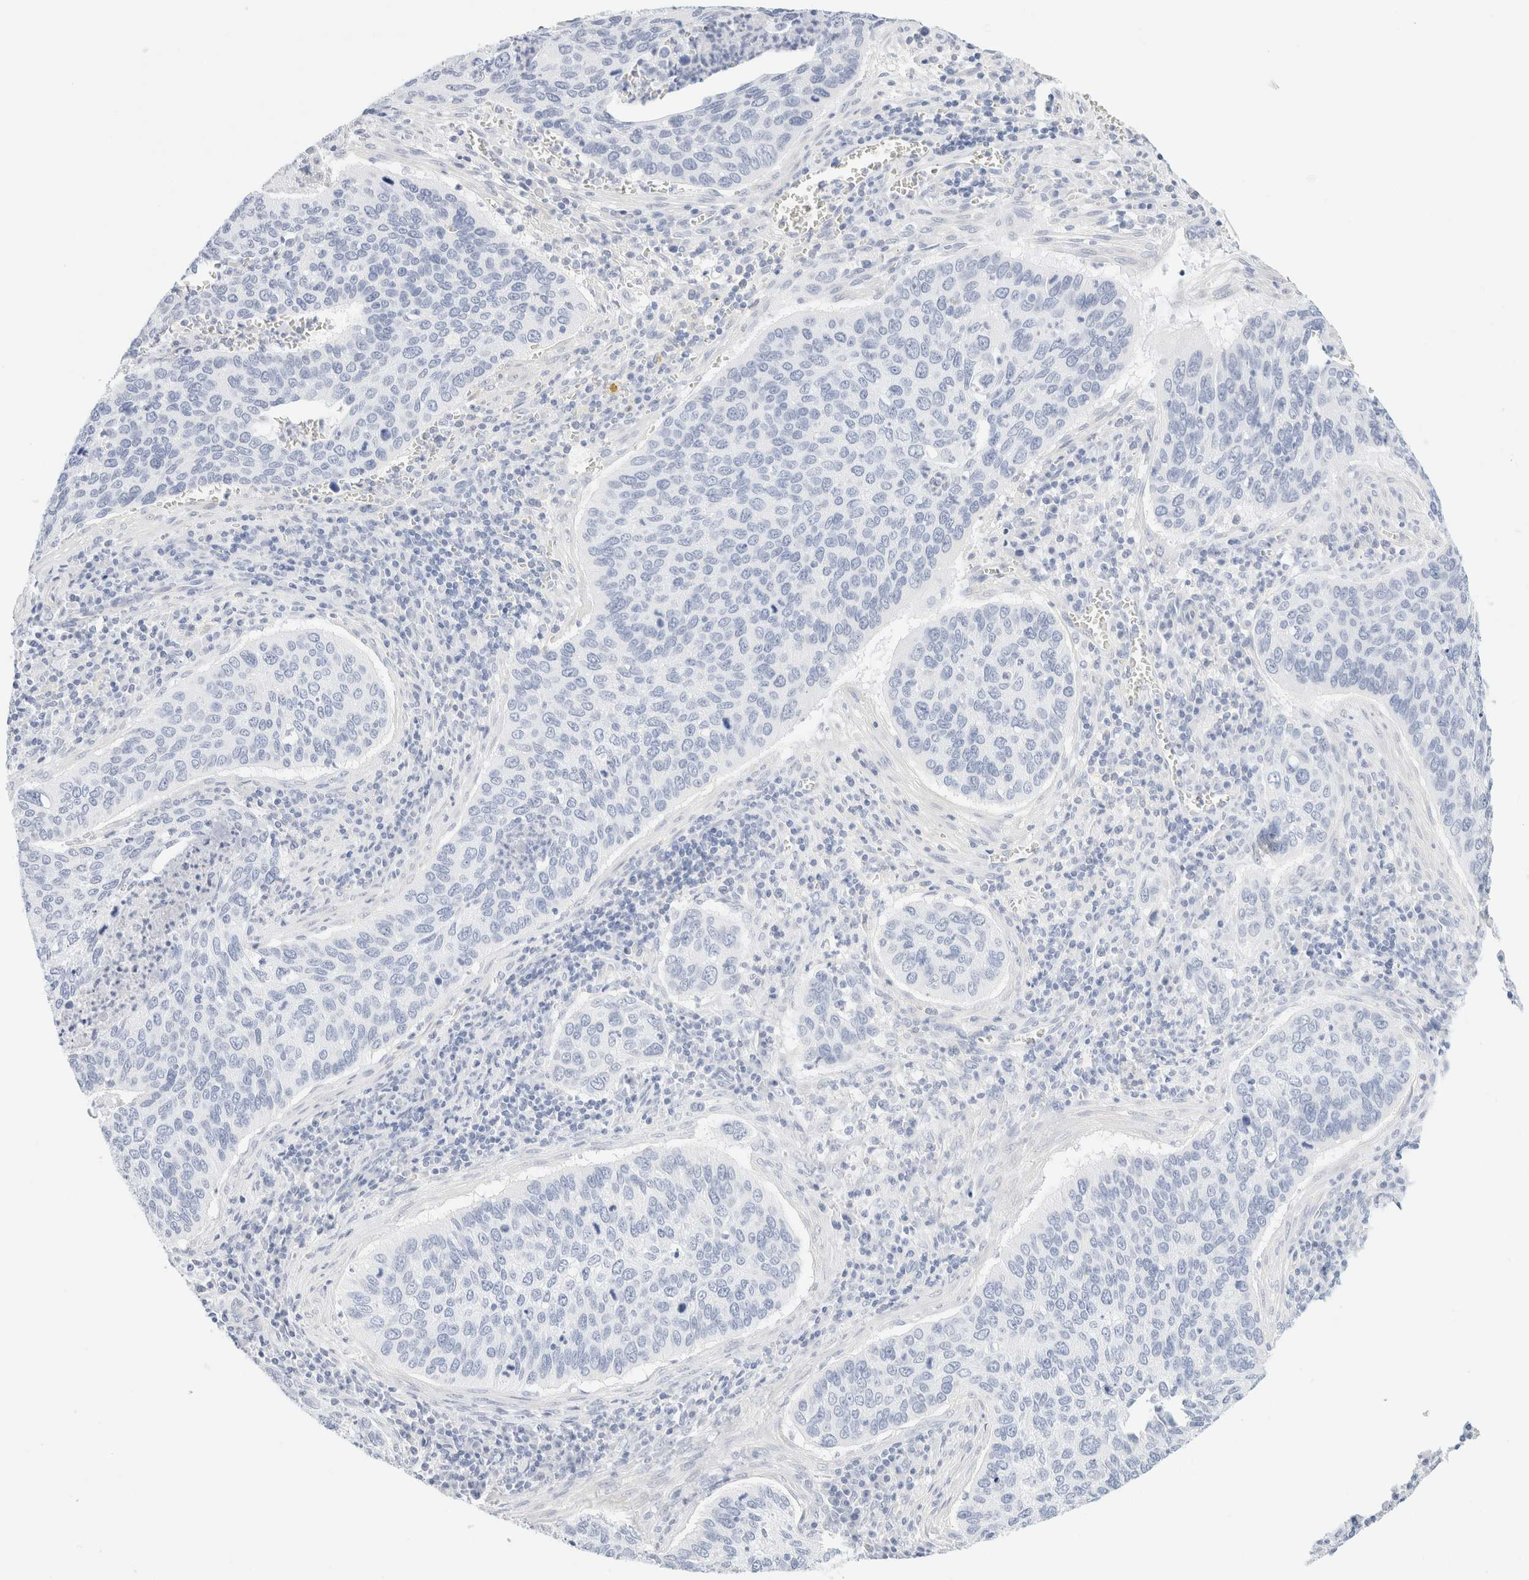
{"staining": {"intensity": "negative", "quantity": "none", "location": "none"}, "tissue": "cervical cancer", "cell_type": "Tumor cells", "image_type": "cancer", "snomed": [{"axis": "morphology", "description": "Squamous cell carcinoma, NOS"}, {"axis": "topography", "description": "Cervix"}], "caption": "Immunohistochemistry histopathology image of neoplastic tissue: squamous cell carcinoma (cervical) stained with DAB displays no significant protein positivity in tumor cells.", "gene": "DPYS", "patient": {"sex": "female", "age": 53}}